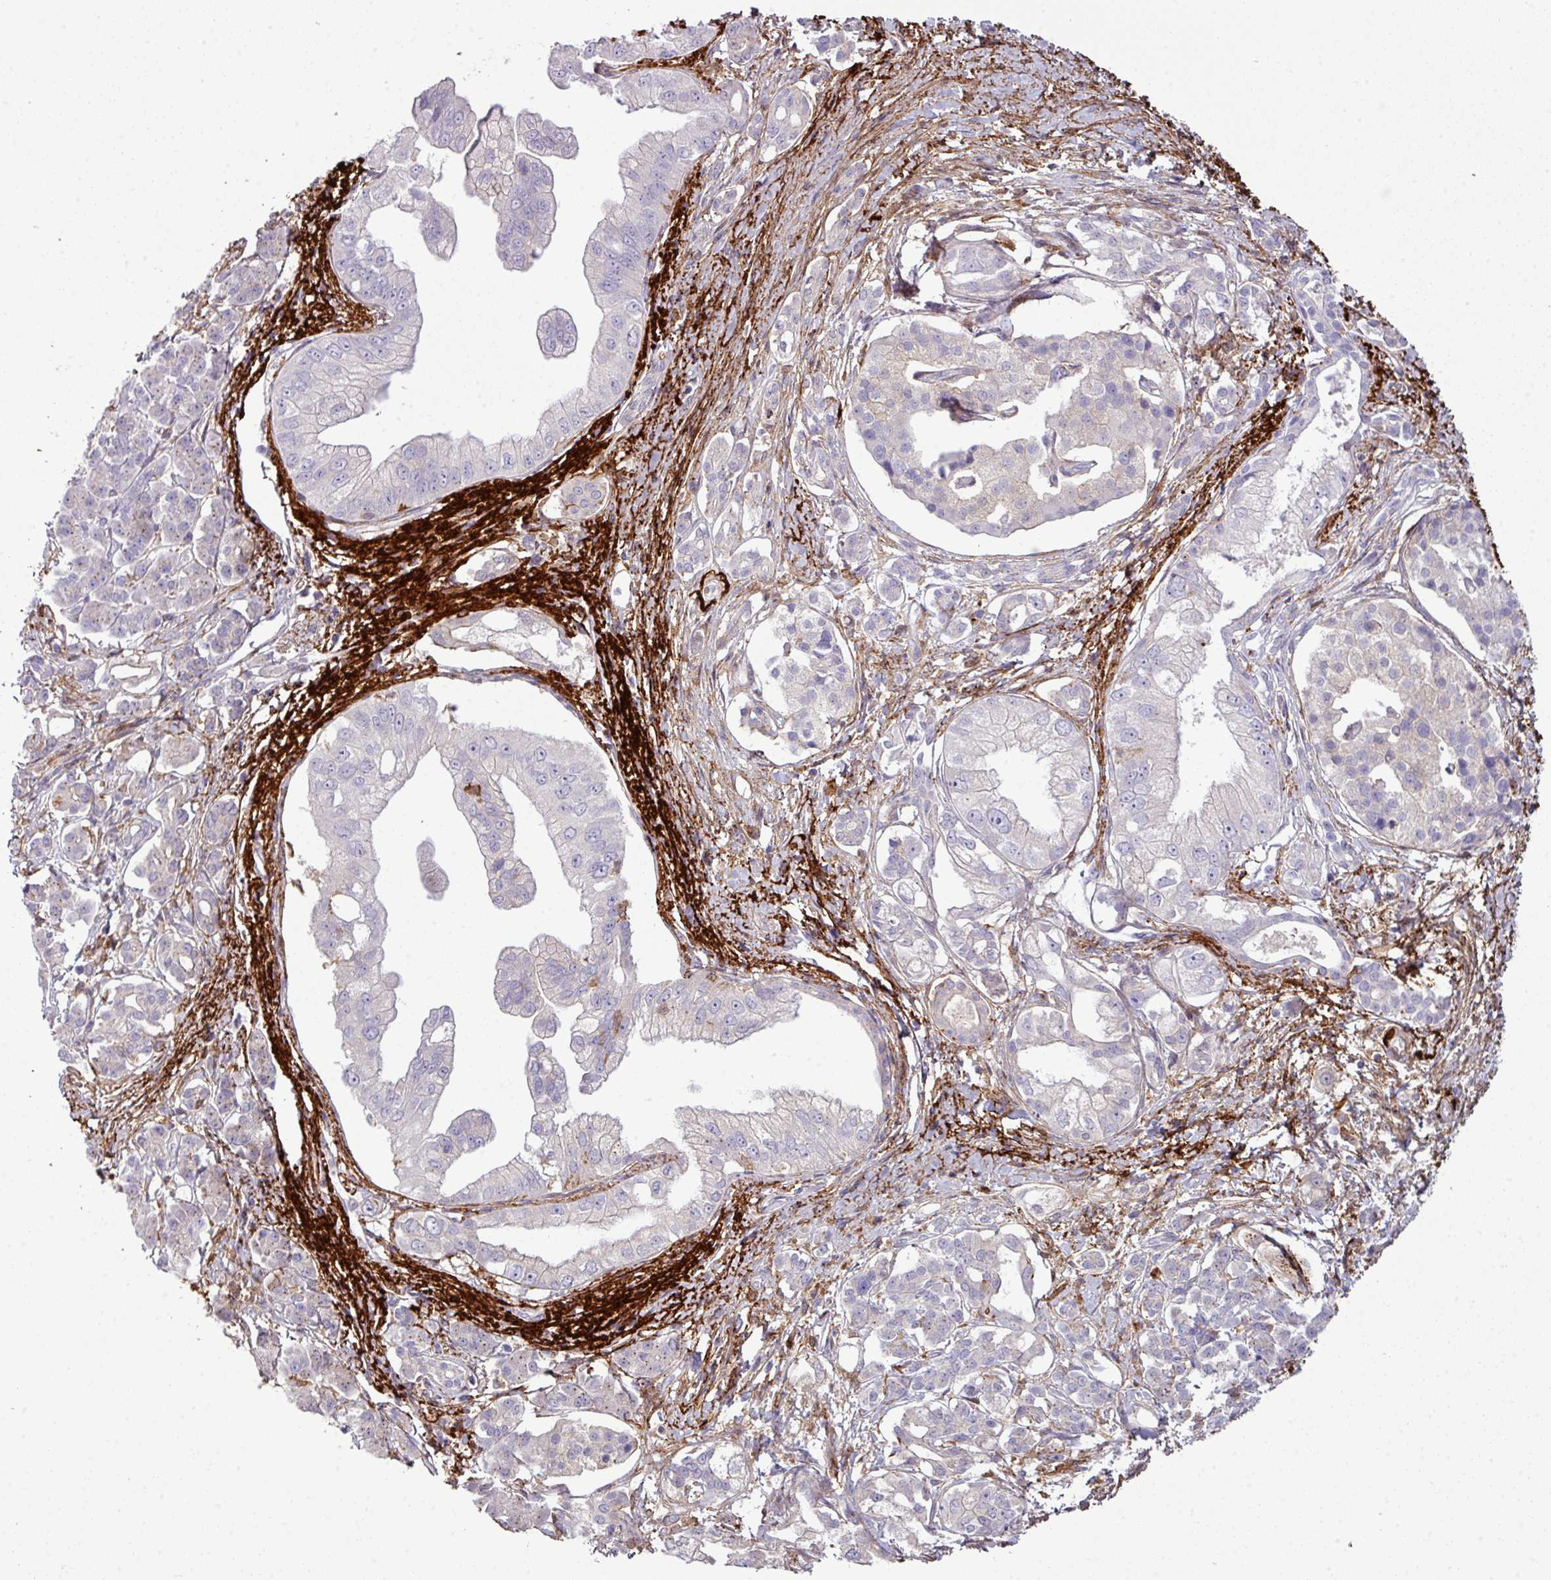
{"staining": {"intensity": "negative", "quantity": "none", "location": "none"}, "tissue": "pancreatic cancer", "cell_type": "Tumor cells", "image_type": "cancer", "snomed": [{"axis": "morphology", "description": "Adenocarcinoma, NOS"}, {"axis": "topography", "description": "Pancreas"}], "caption": "DAB (3,3'-diaminobenzidine) immunohistochemical staining of adenocarcinoma (pancreatic) displays no significant staining in tumor cells.", "gene": "COL8A1", "patient": {"sex": "male", "age": 70}}